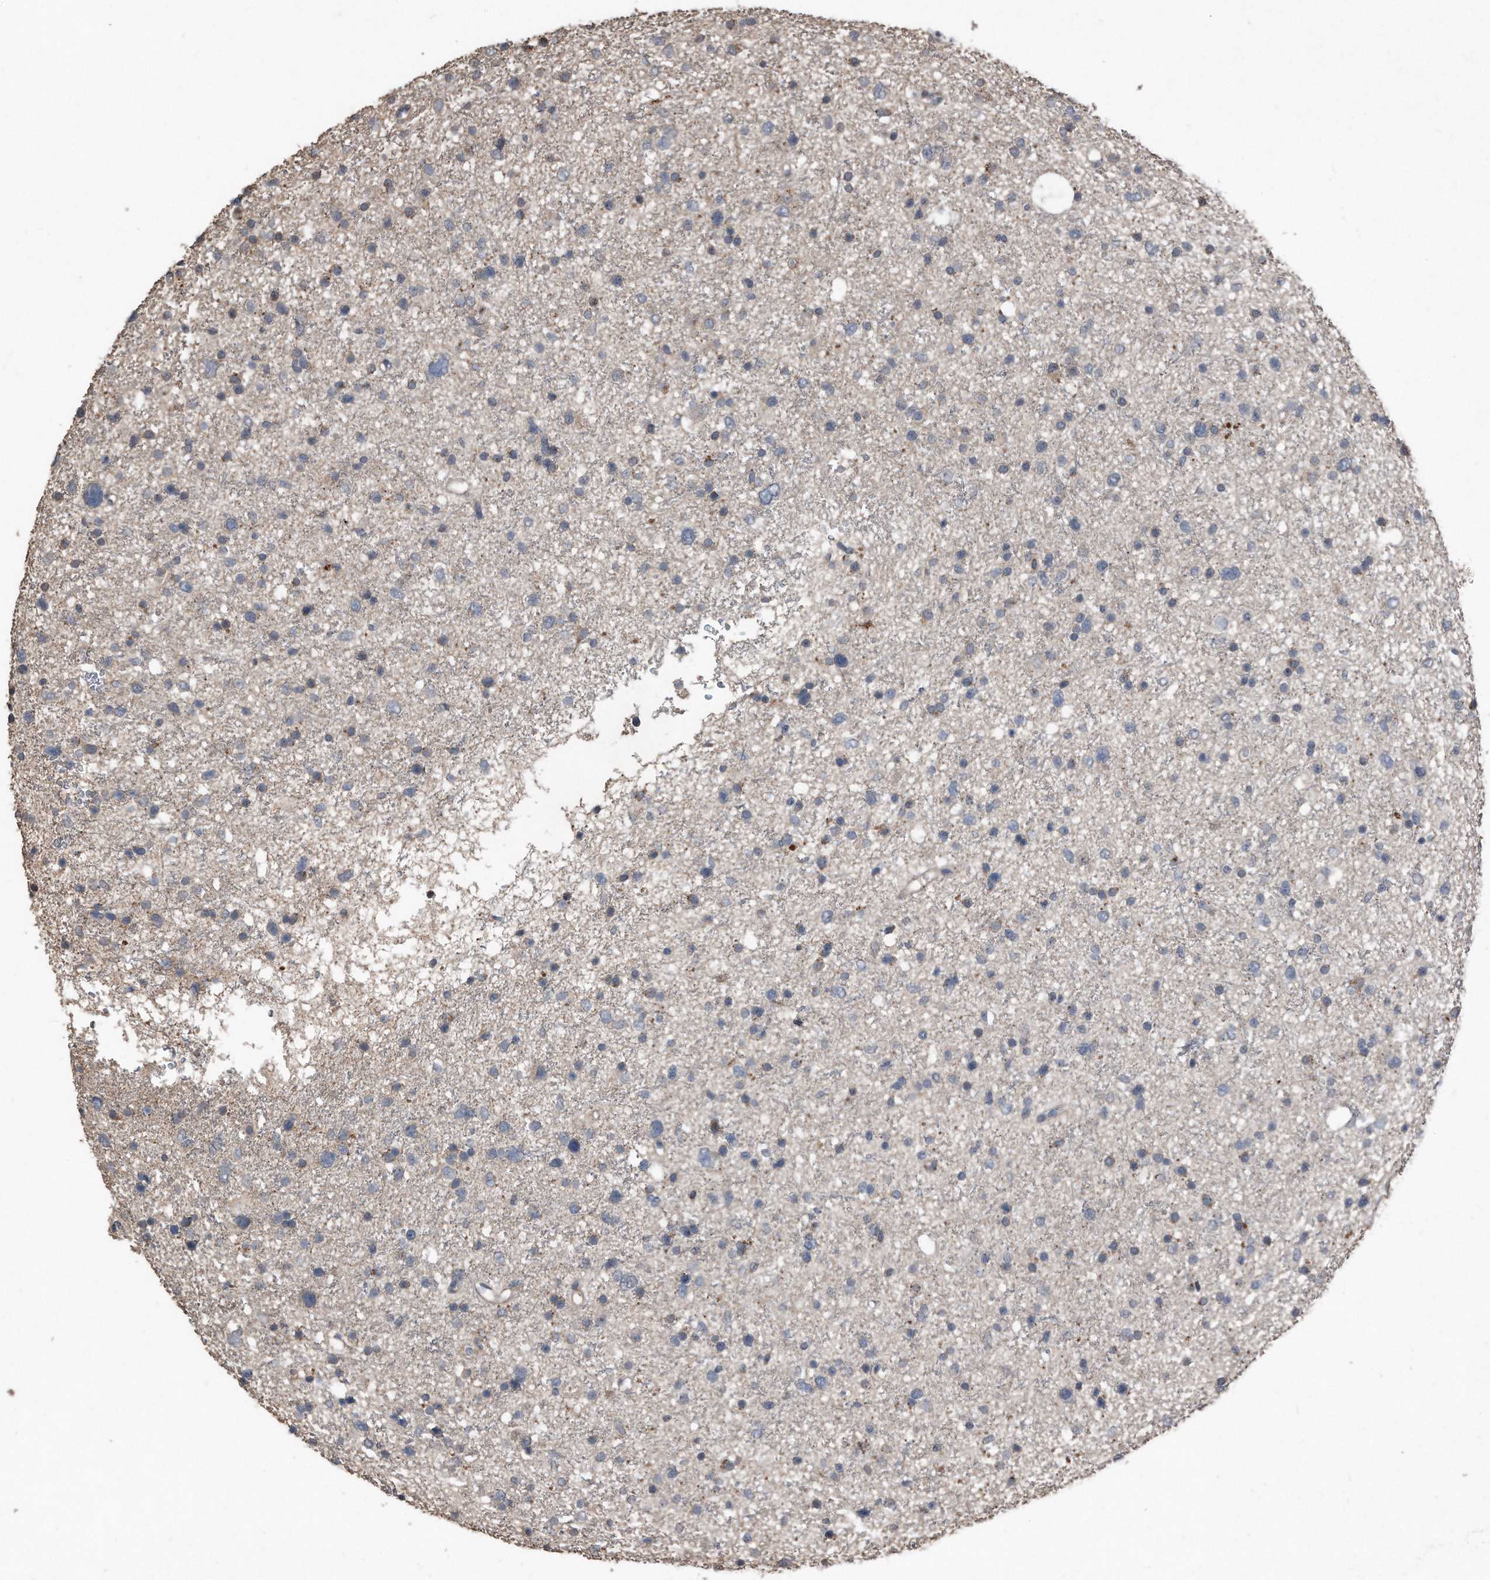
{"staining": {"intensity": "negative", "quantity": "none", "location": "none"}, "tissue": "glioma", "cell_type": "Tumor cells", "image_type": "cancer", "snomed": [{"axis": "morphology", "description": "Glioma, malignant, Low grade"}, {"axis": "topography", "description": "Brain"}], "caption": "Tumor cells are negative for brown protein staining in glioma.", "gene": "ANKRD10", "patient": {"sex": "female", "age": 37}}